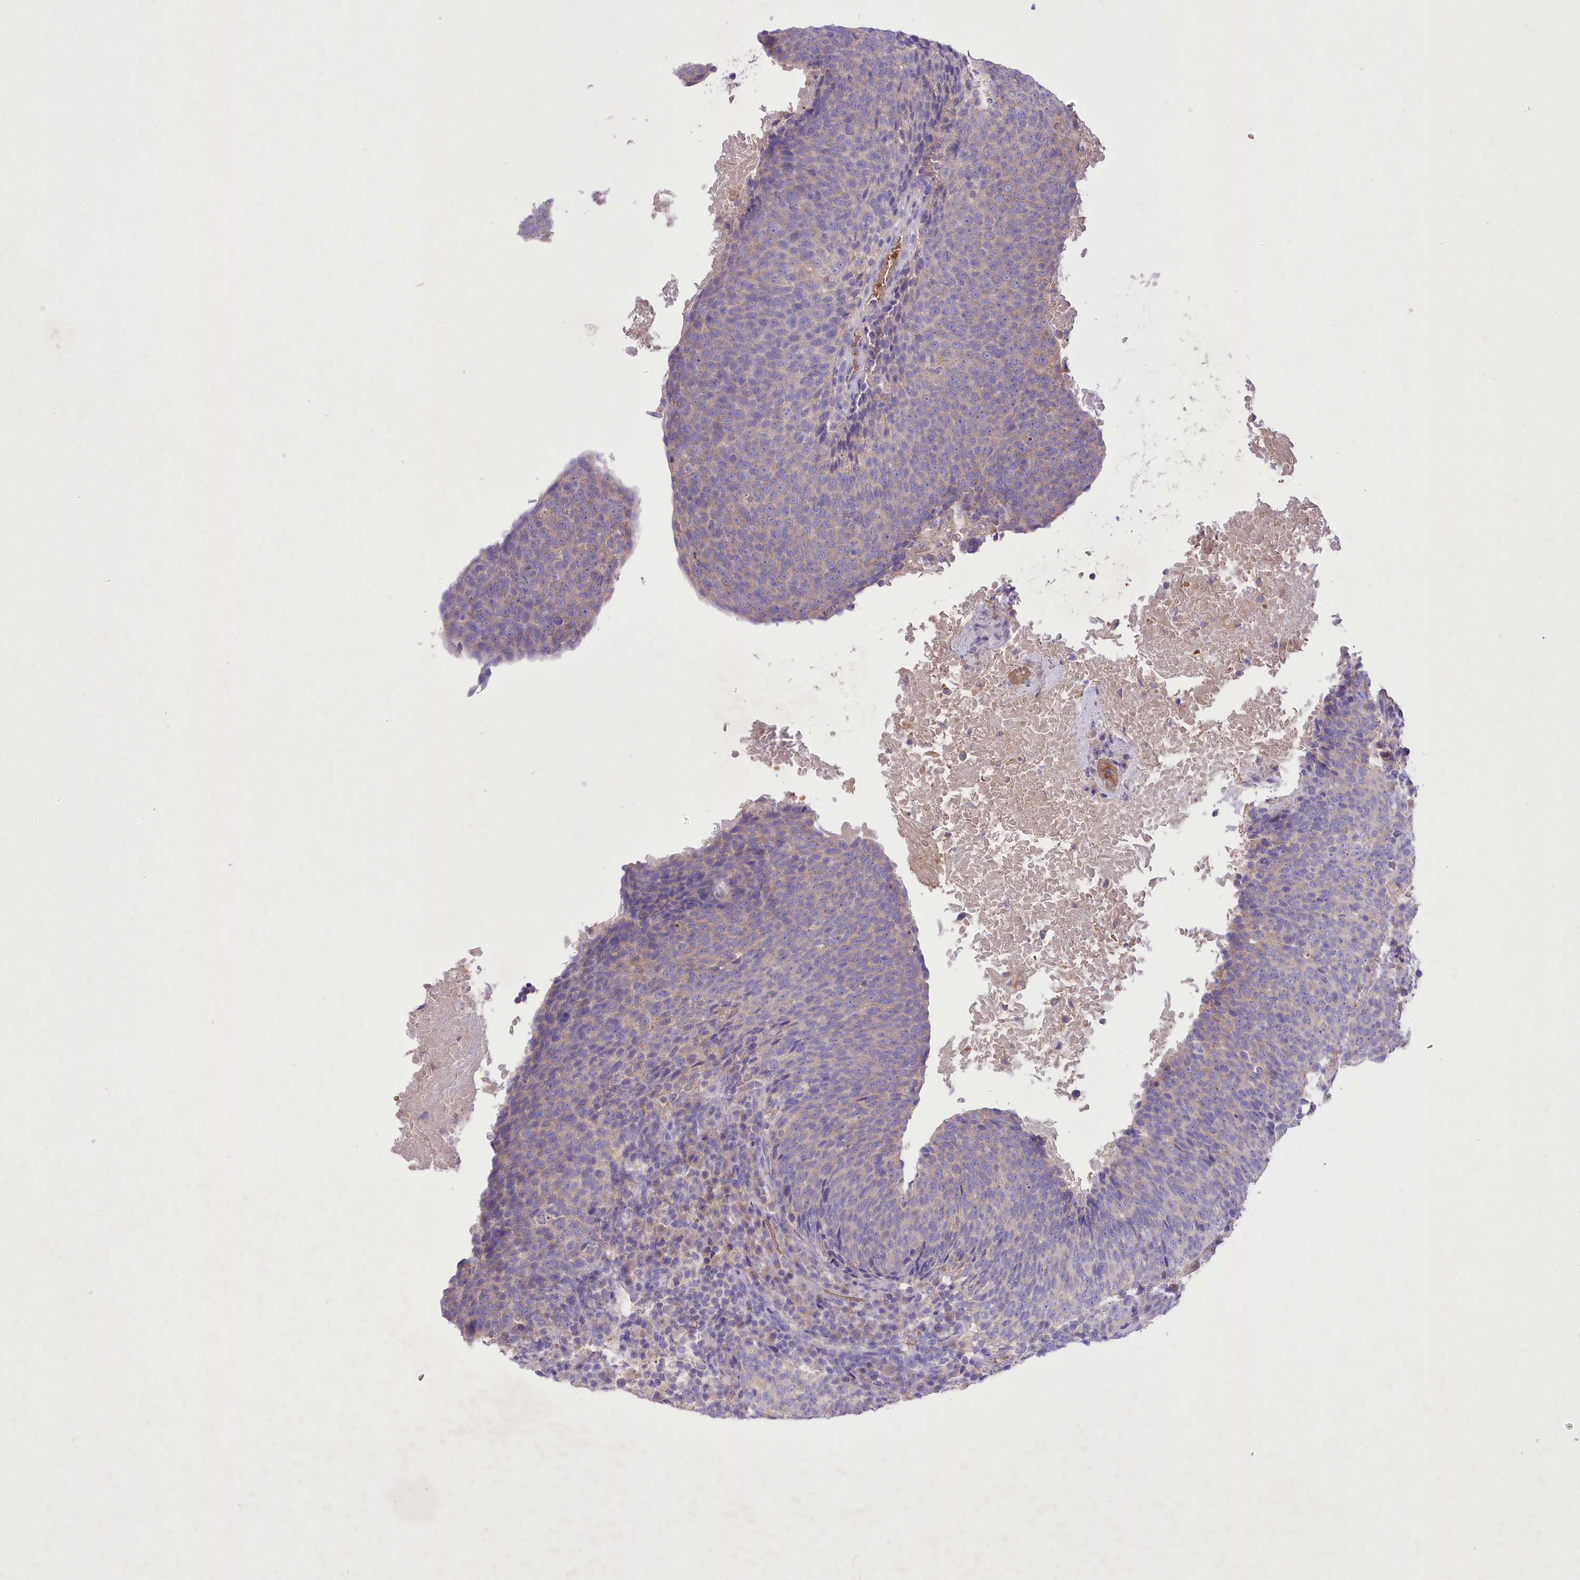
{"staining": {"intensity": "weak", "quantity": "25%-75%", "location": "cytoplasmic/membranous"}, "tissue": "head and neck cancer", "cell_type": "Tumor cells", "image_type": "cancer", "snomed": [{"axis": "morphology", "description": "Squamous cell carcinoma, NOS"}, {"axis": "morphology", "description": "Squamous cell carcinoma, metastatic, NOS"}, {"axis": "topography", "description": "Lymph node"}, {"axis": "topography", "description": "Head-Neck"}], "caption": "Immunohistochemical staining of human head and neck cancer shows low levels of weak cytoplasmic/membranous expression in about 25%-75% of tumor cells.", "gene": "PRSS53", "patient": {"sex": "male", "age": 62}}